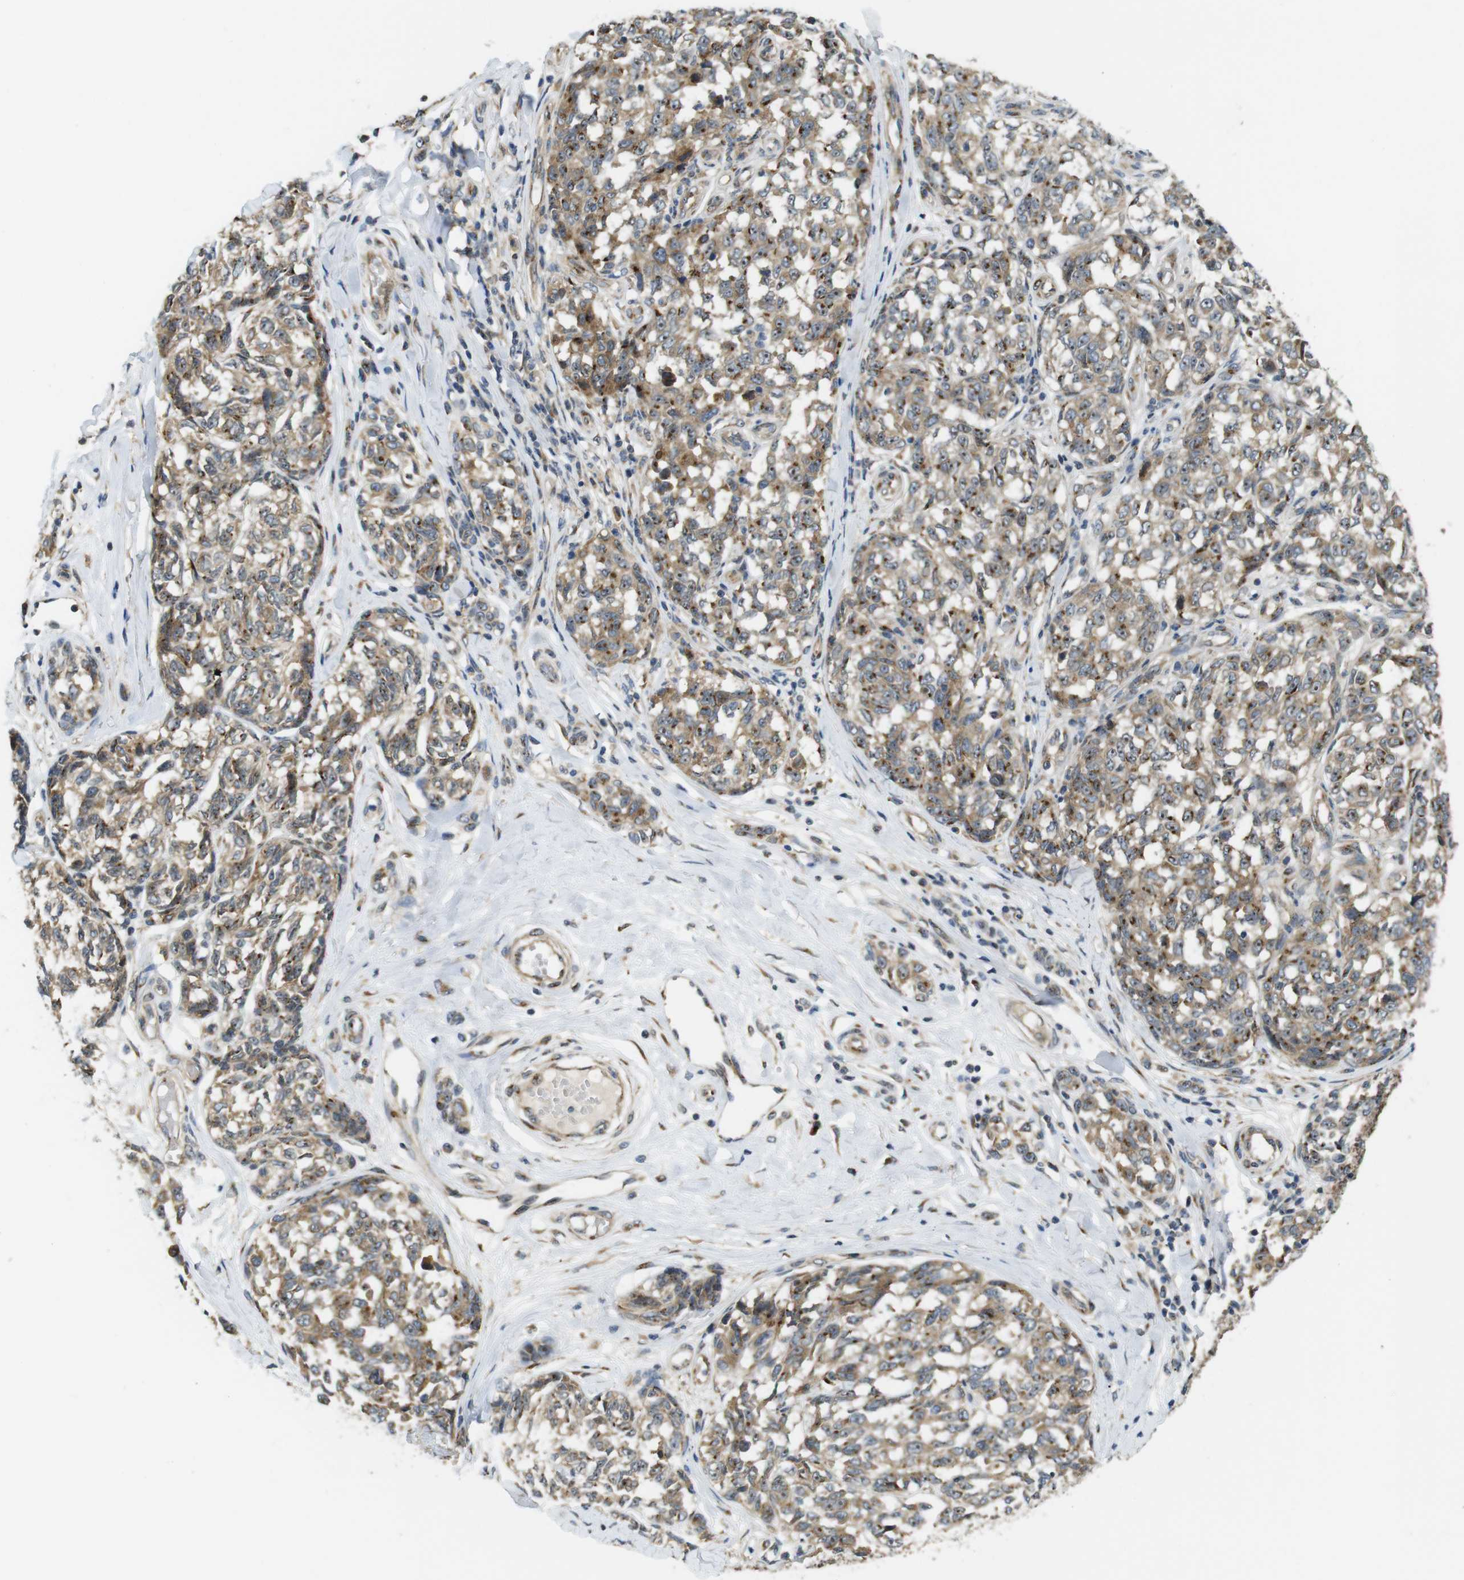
{"staining": {"intensity": "moderate", "quantity": ">75%", "location": "cytoplasmic/membranous"}, "tissue": "melanoma", "cell_type": "Tumor cells", "image_type": "cancer", "snomed": [{"axis": "morphology", "description": "Malignant melanoma, NOS"}, {"axis": "topography", "description": "Skin"}], "caption": "Immunohistochemical staining of human melanoma demonstrates medium levels of moderate cytoplasmic/membranous staining in about >75% of tumor cells. (DAB (3,3'-diaminobenzidine) = brown stain, brightfield microscopy at high magnification).", "gene": "TMEM143", "patient": {"sex": "female", "age": 64}}